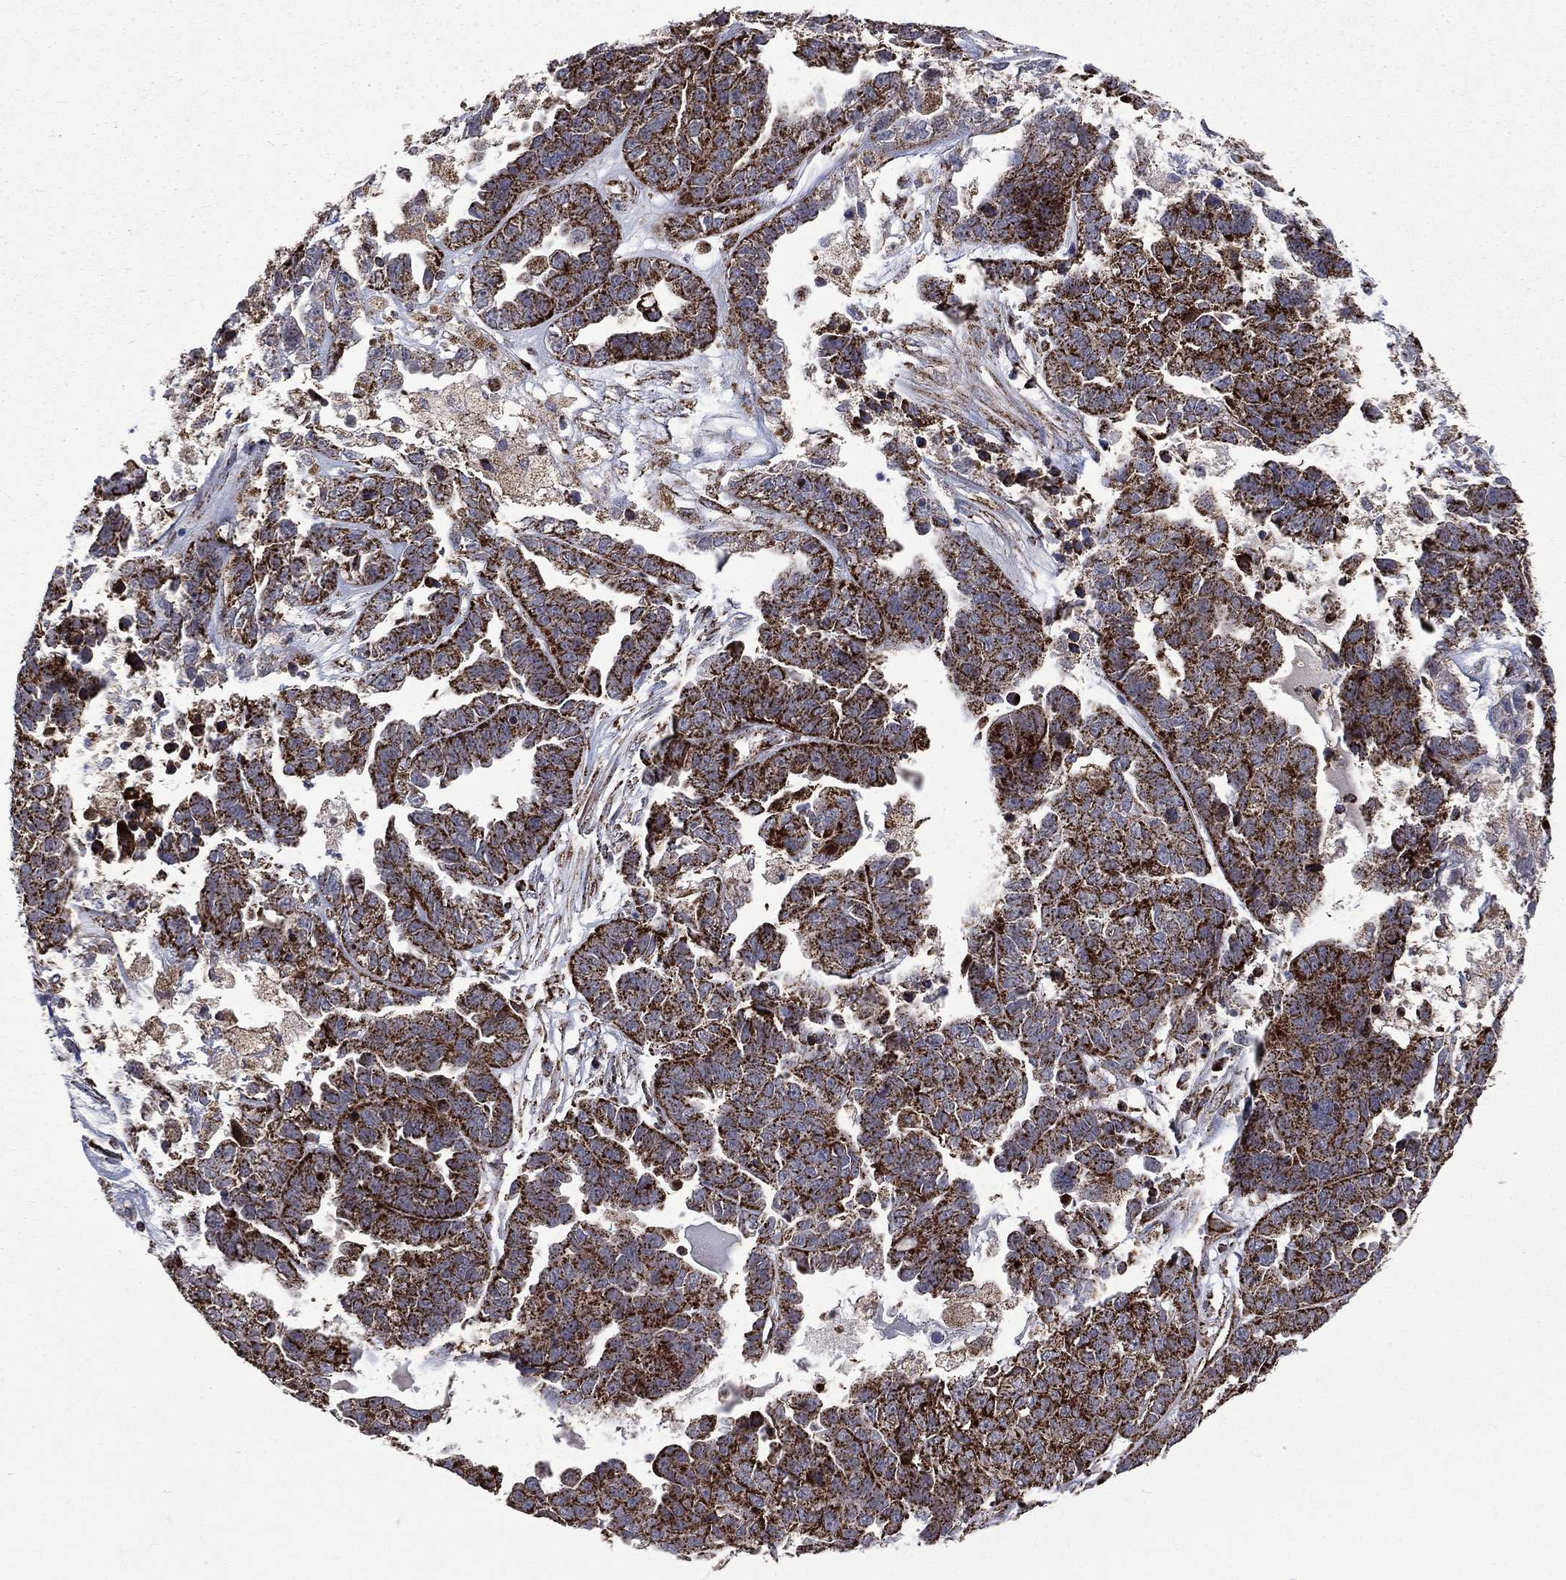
{"staining": {"intensity": "strong", "quantity": ">75%", "location": "cytoplasmic/membranous"}, "tissue": "ovarian cancer", "cell_type": "Tumor cells", "image_type": "cancer", "snomed": [{"axis": "morphology", "description": "Cystadenocarcinoma, serous, NOS"}, {"axis": "topography", "description": "Ovary"}], "caption": "Ovarian cancer stained with a brown dye reveals strong cytoplasmic/membranous positive staining in about >75% of tumor cells.", "gene": "GOT2", "patient": {"sex": "female", "age": 87}}